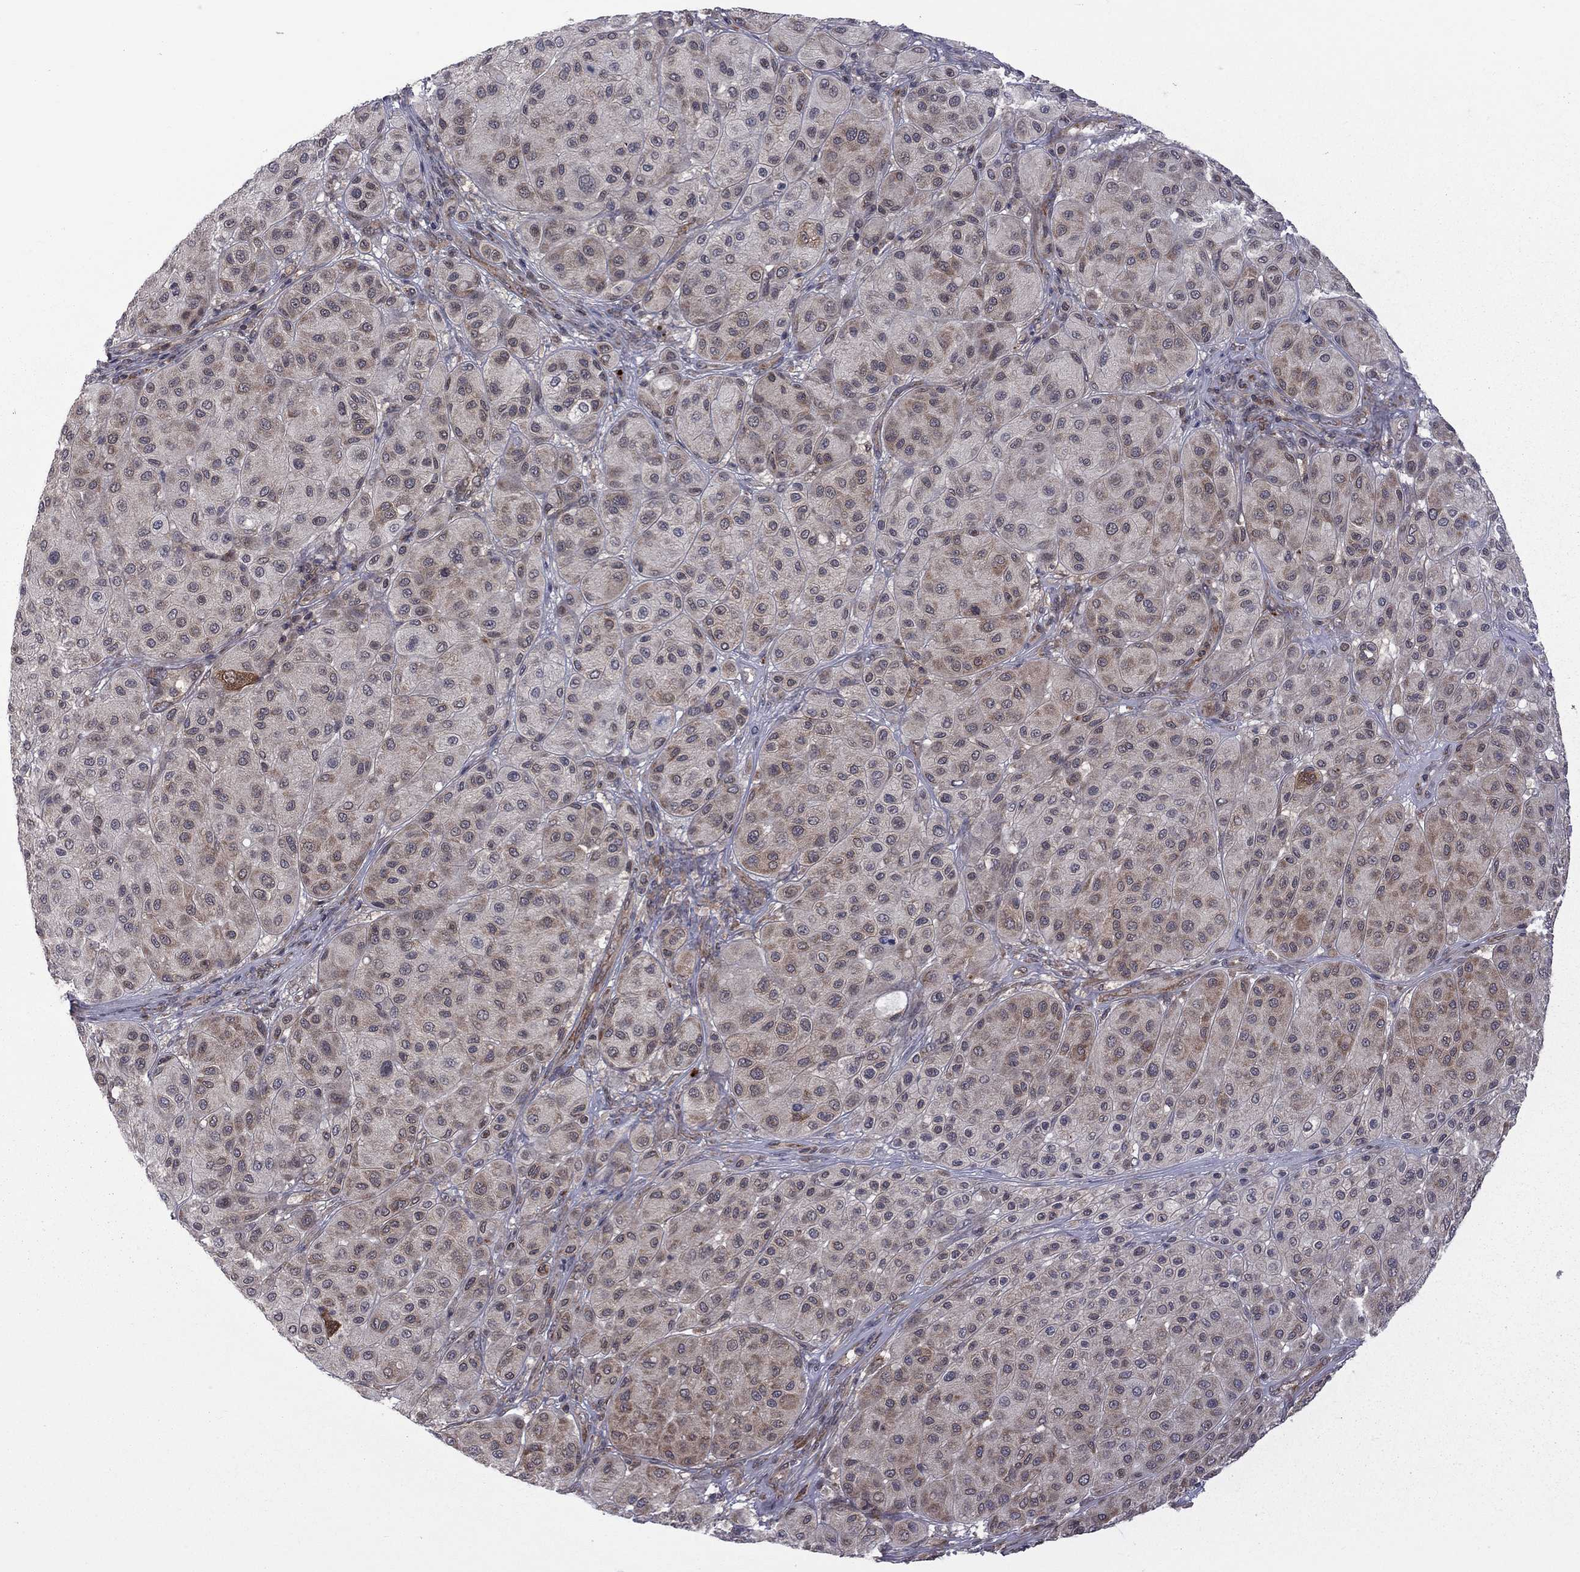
{"staining": {"intensity": "weak", "quantity": ">75%", "location": "cytoplasmic/membranous"}, "tissue": "melanoma", "cell_type": "Tumor cells", "image_type": "cancer", "snomed": [{"axis": "morphology", "description": "Malignant melanoma, Metastatic site"}, {"axis": "topography", "description": "Smooth muscle"}], "caption": "Protein staining by IHC shows weak cytoplasmic/membranous expression in about >75% of tumor cells in malignant melanoma (metastatic site).", "gene": "NAA50", "patient": {"sex": "male", "age": 41}}